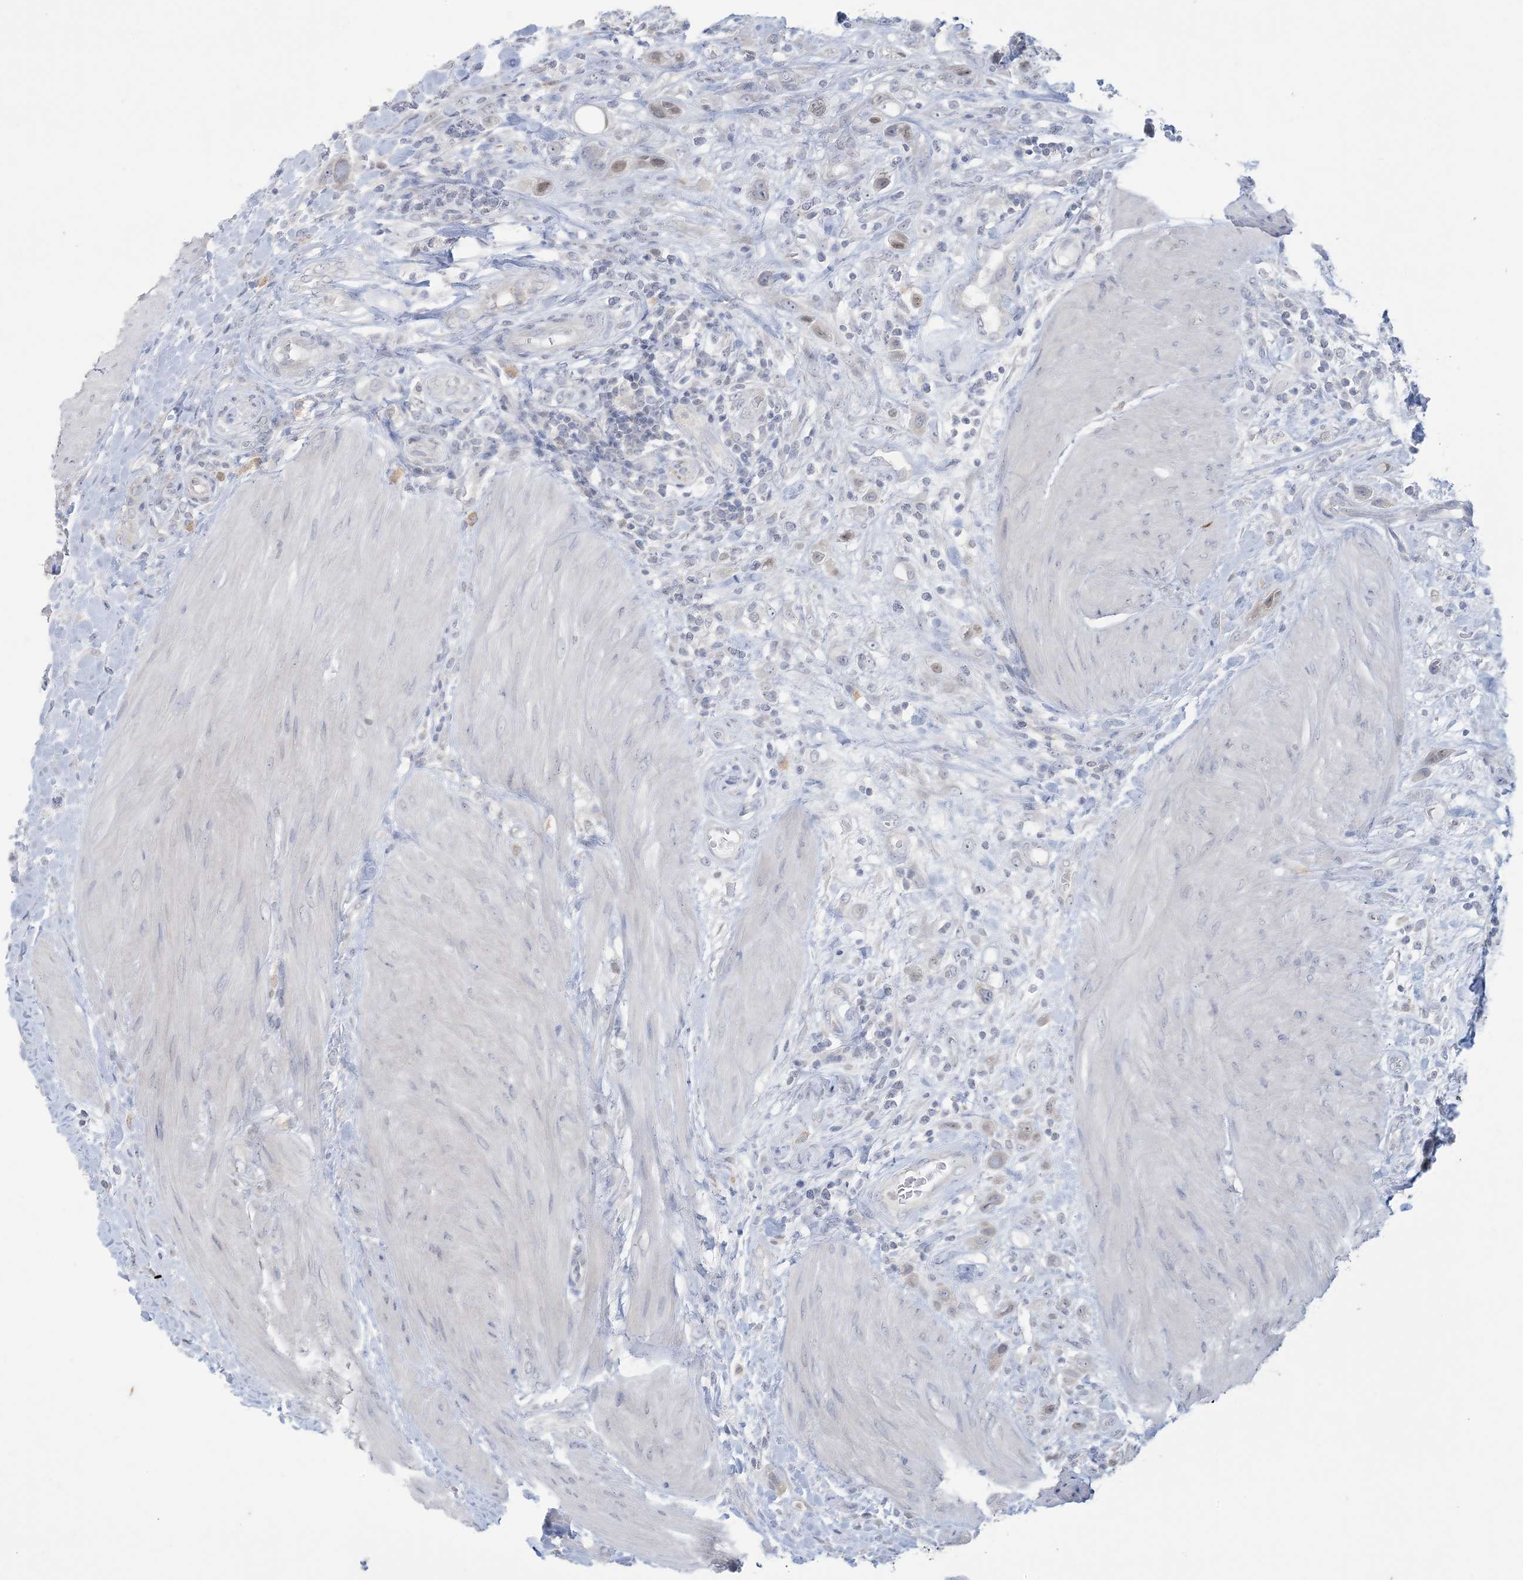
{"staining": {"intensity": "weak", "quantity": "25%-75%", "location": "nuclear"}, "tissue": "urothelial cancer", "cell_type": "Tumor cells", "image_type": "cancer", "snomed": [{"axis": "morphology", "description": "Urothelial carcinoma, High grade"}, {"axis": "topography", "description": "Urinary bladder"}], "caption": "Human urothelial carcinoma (high-grade) stained with a brown dye displays weak nuclear positive staining in approximately 25%-75% of tumor cells.", "gene": "KIF3A", "patient": {"sex": "male", "age": 50}}